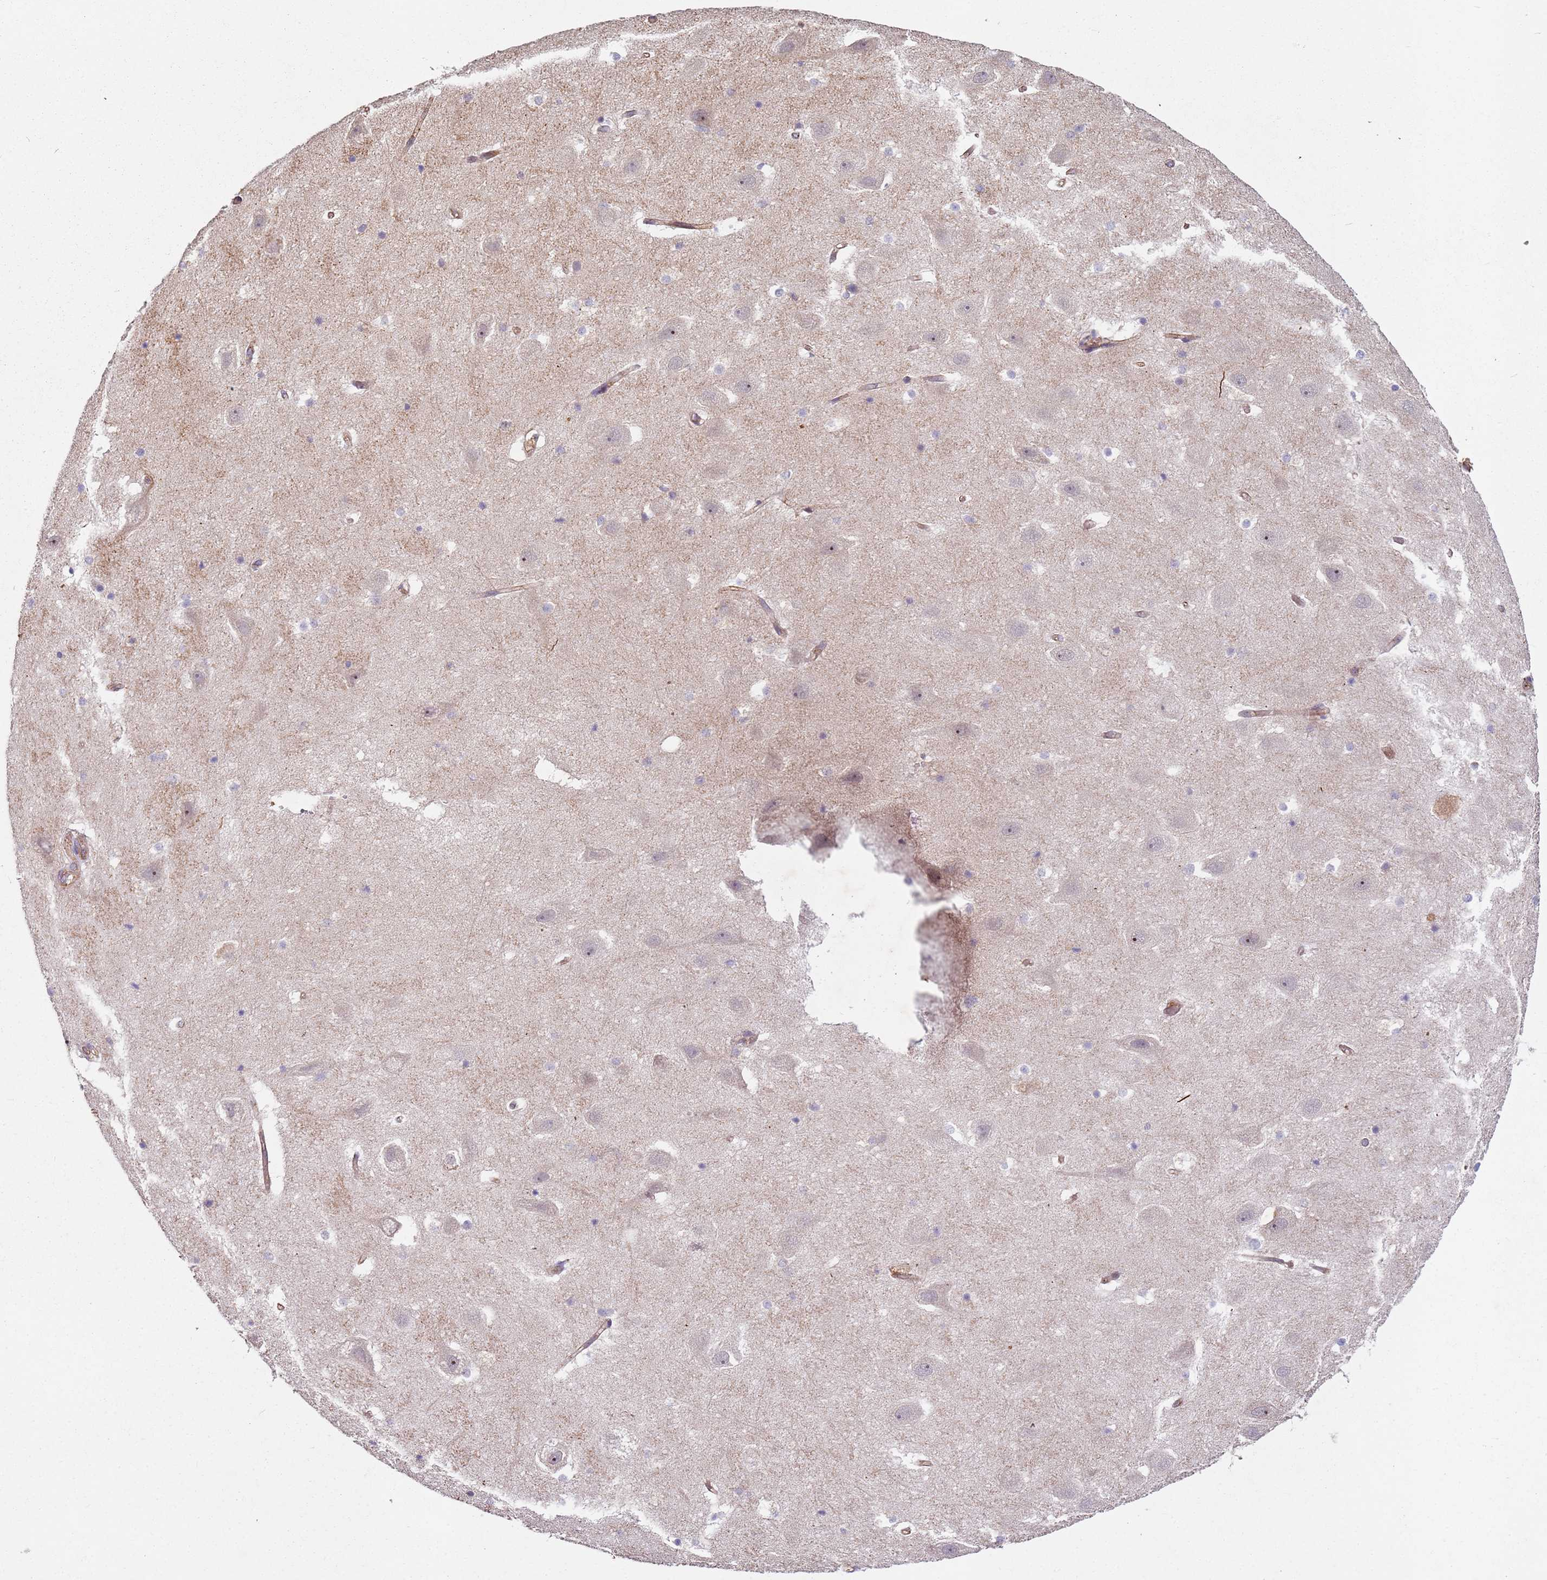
{"staining": {"intensity": "weak", "quantity": "<25%", "location": "cytoplasmic/membranous"}, "tissue": "hippocampus", "cell_type": "Glial cells", "image_type": "normal", "snomed": [{"axis": "morphology", "description": "Normal tissue, NOS"}, {"axis": "topography", "description": "Hippocampus"}], "caption": "The image exhibits no staining of glial cells in benign hippocampus. (DAB (3,3'-diaminobenzidine) IHC, high magnification).", "gene": "C2CD4B", "patient": {"sex": "female", "age": 52}}